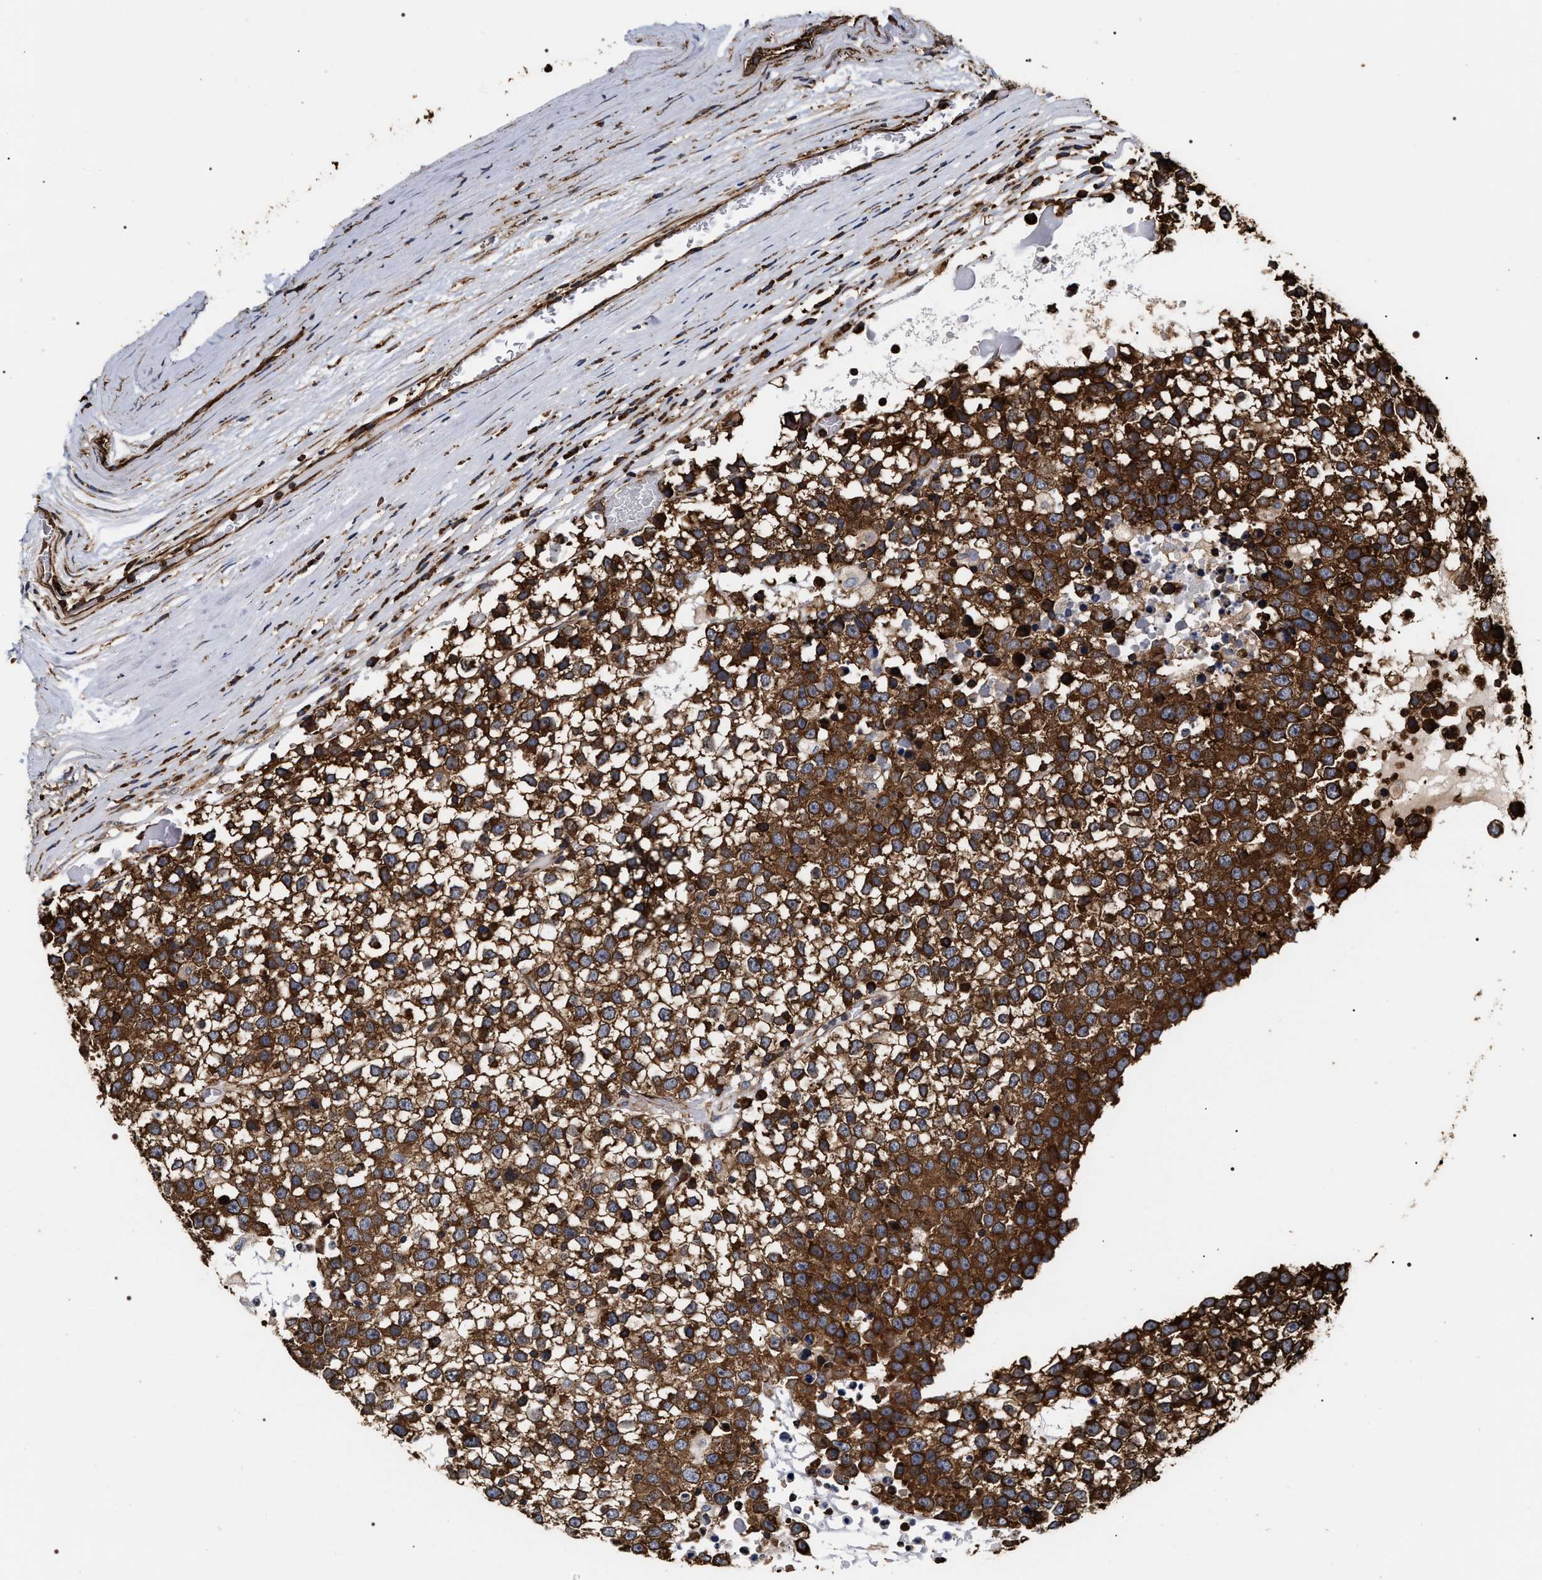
{"staining": {"intensity": "strong", "quantity": ">75%", "location": "cytoplasmic/membranous"}, "tissue": "testis cancer", "cell_type": "Tumor cells", "image_type": "cancer", "snomed": [{"axis": "morphology", "description": "Seminoma, NOS"}, {"axis": "topography", "description": "Testis"}], "caption": "This is a micrograph of immunohistochemistry (IHC) staining of testis seminoma, which shows strong expression in the cytoplasmic/membranous of tumor cells.", "gene": "SERBP1", "patient": {"sex": "male", "age": 65}}